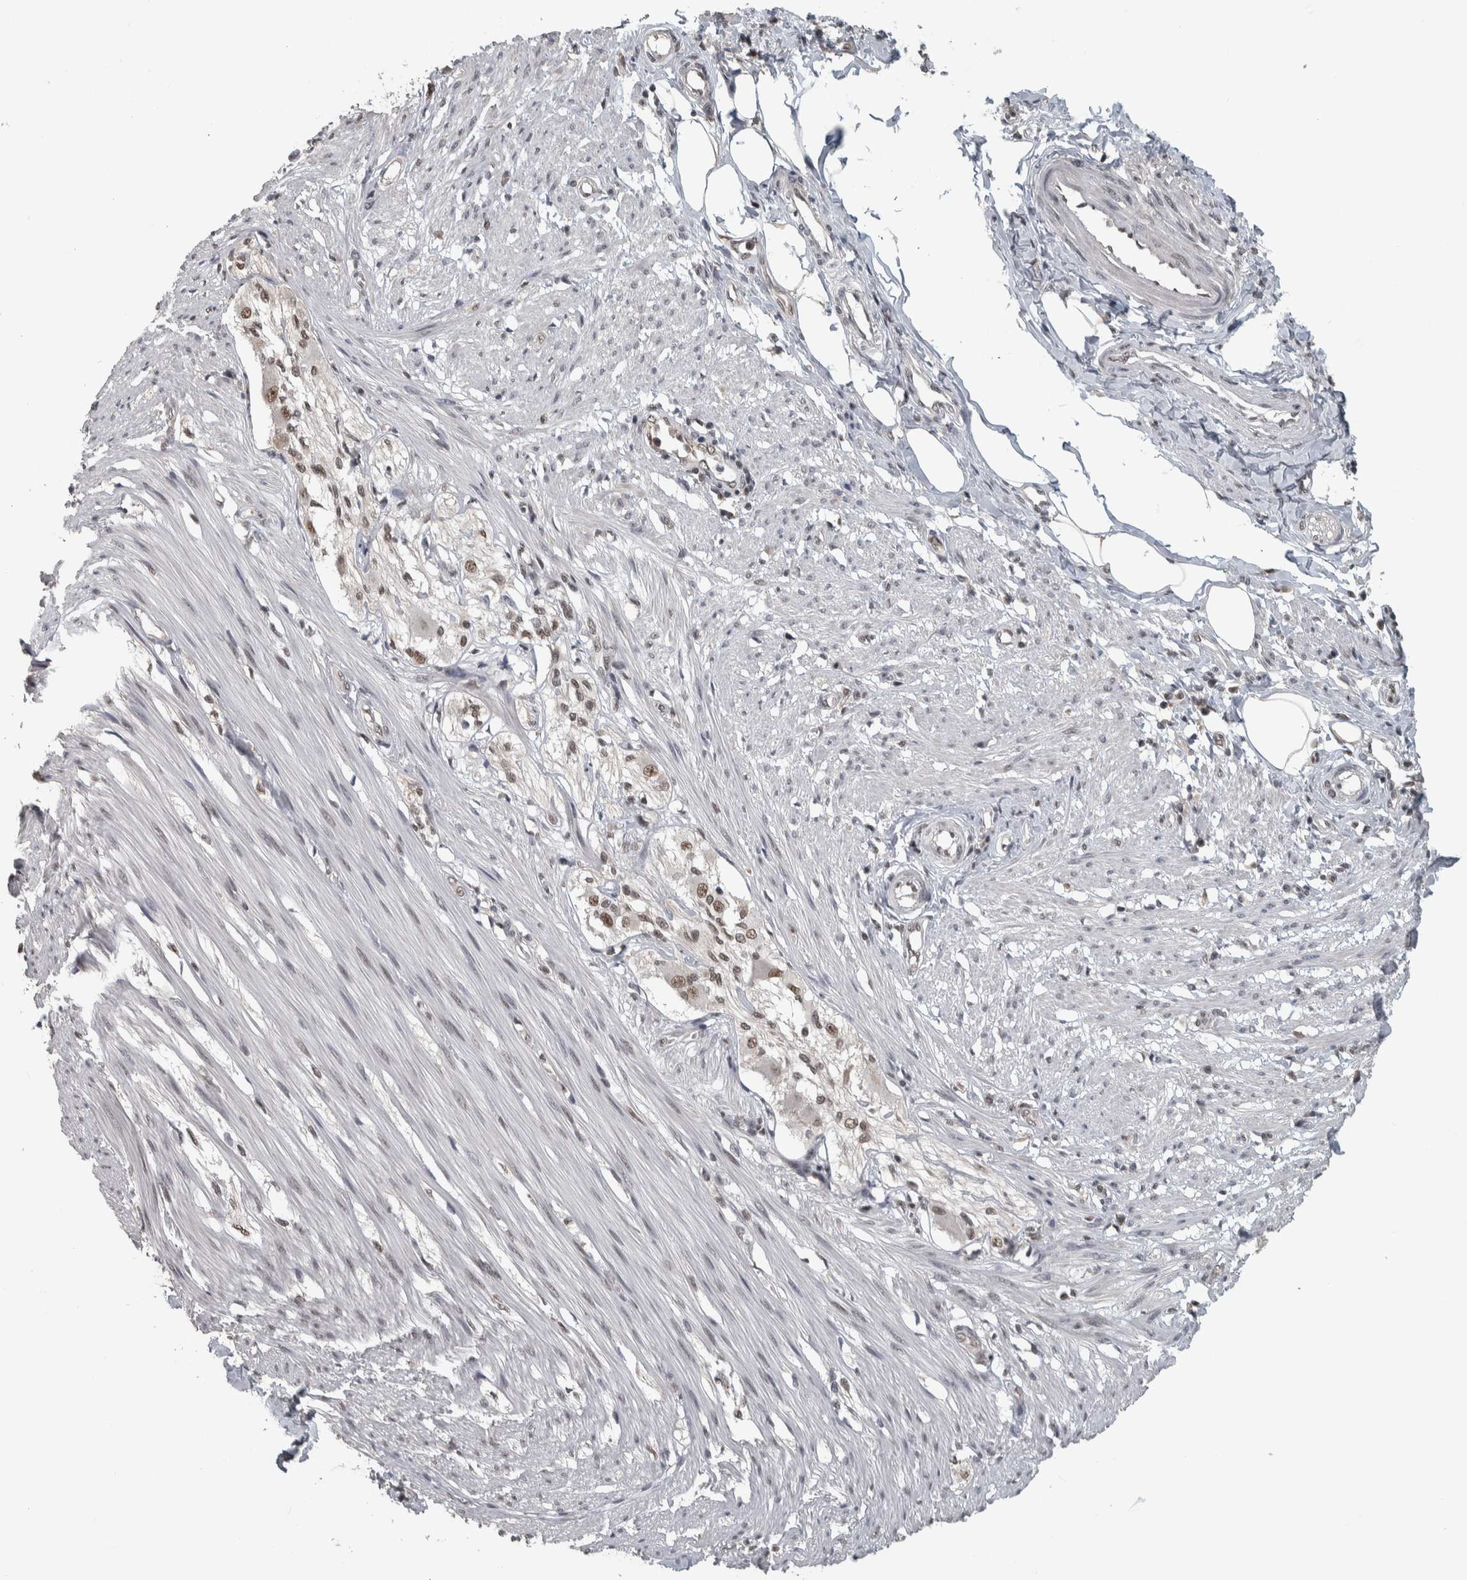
{"staining": {"intensity": "moderate", "quantity": "25%-75%", "location": "nuclear"}, "tissue": "smooth muscle", "cell_type": "Smooth muscle cells", "image_type": "normal", "snomed": [{"axis": "morphology", "description": "Normal tissue, NOS"}, {"axis": "morphology", "description": "Adenocarcinoma, NOS"}, {"axis": "topography", "description": "Smooth muscle"}, {"axis": "topography", "description": "Colon"}], "caption": "Immunohistochemistry (DAB (3,3'-diaminobenzidine)) staining of unremarkable smooth muscle exhibits moderate nuclear protein expression in approximately 25%-75% of smooth muscle cells. The staining was performed using DAB (3,3'-diaminobenzidine), with brown indicating positive protein expression. Nuclei are stained blue with hematoxylin.", "gene": "DDX42", "patient": {"sex": "male", "age": 14}}